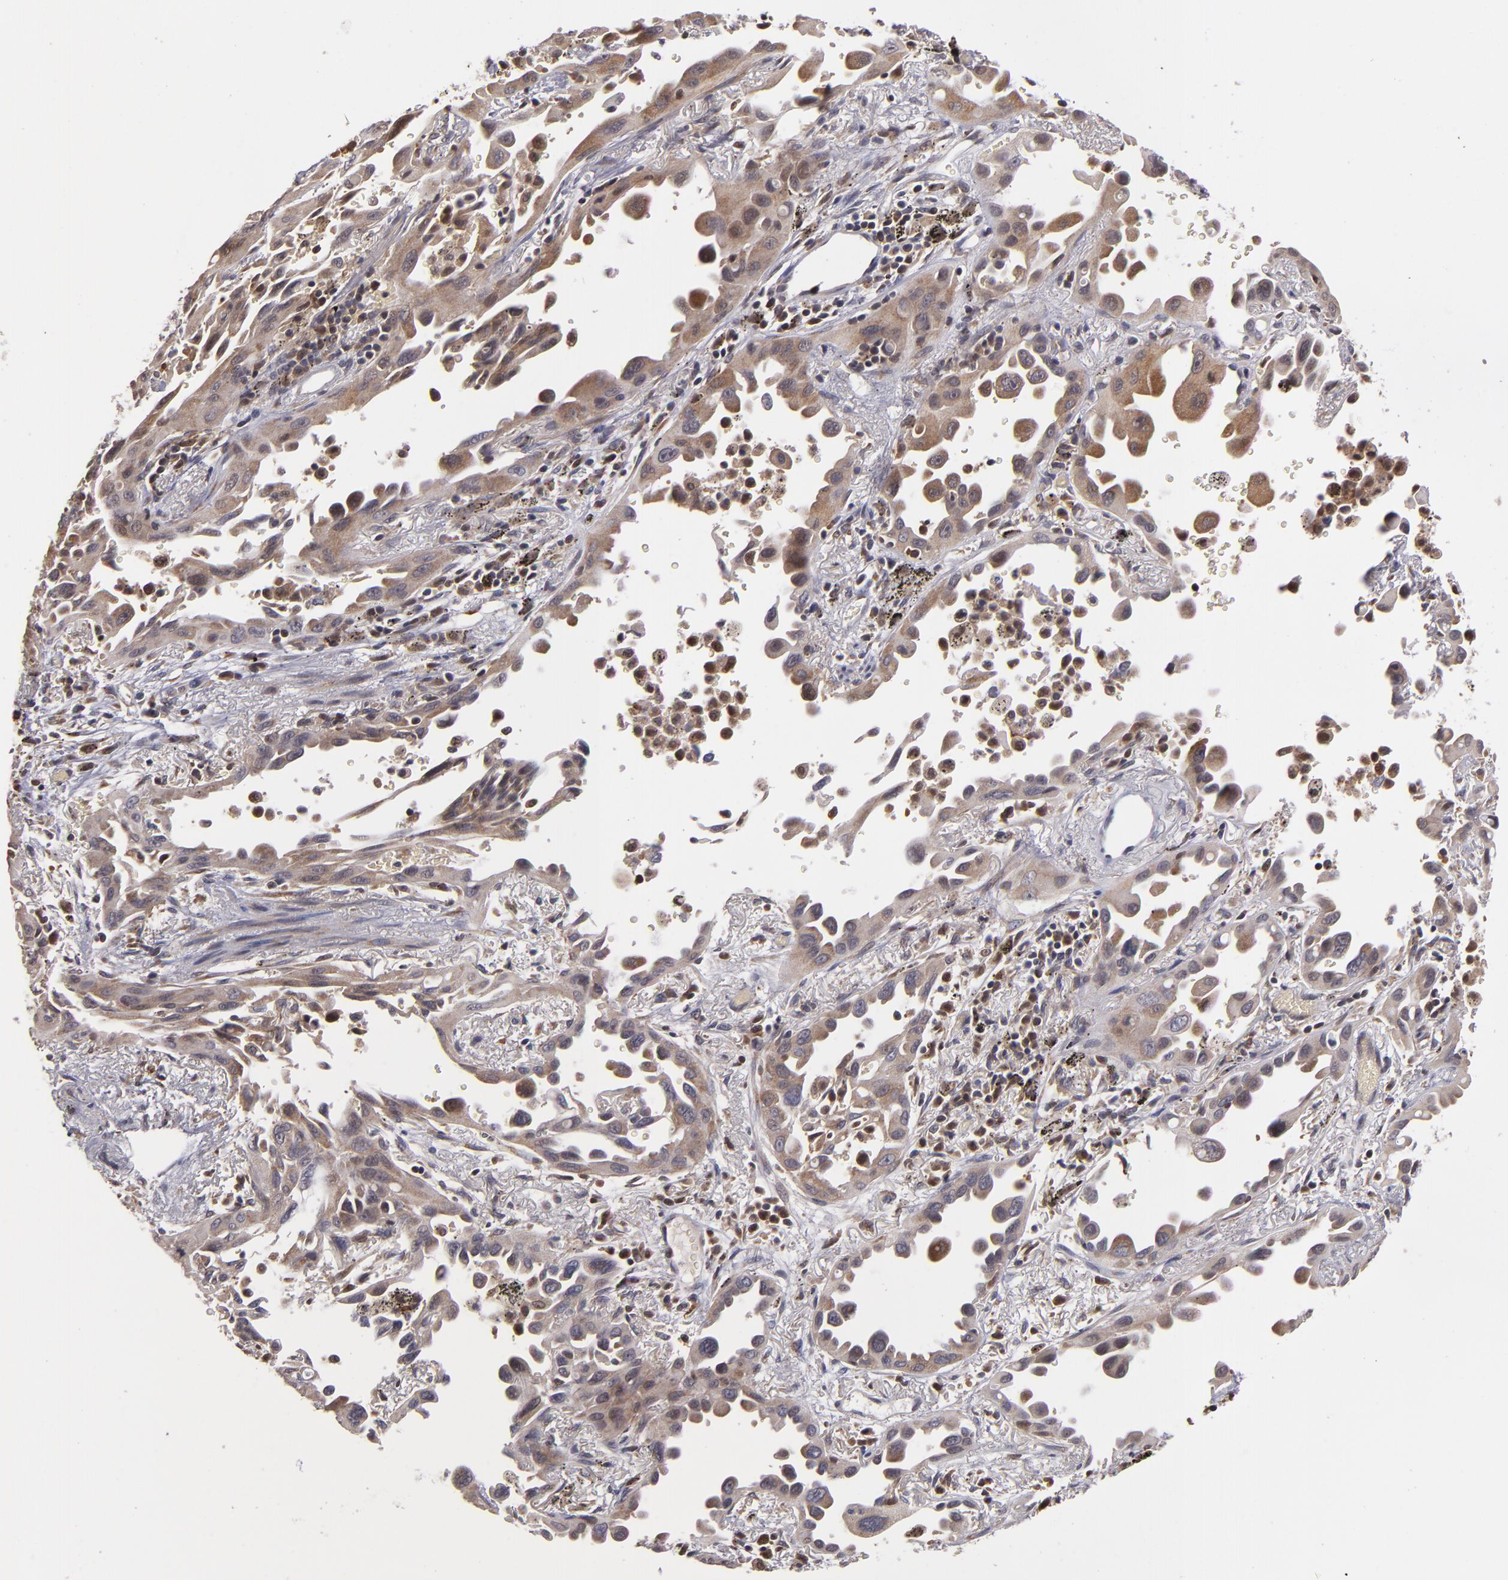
{"staining": {"intensity": "weak", "quantity": ">75%", "location": "cytoplasmic/membranous"}, "tissue": "lung cancer", "cell_type": "Tumor cells", "image_type": "cancer", "snomed": [{"axis": "morphology", "description": "Adenocarcinoma, NOS"}, {"axis": "topography", "description": "Lung"}], "caption": "The image displays a brown stain indicating the presence of a protein in the cytoplasmic/membranous of tumor cells in lung cancer.", "gene": "CASP1", "patient": {"sex": "male", "age": 68}}